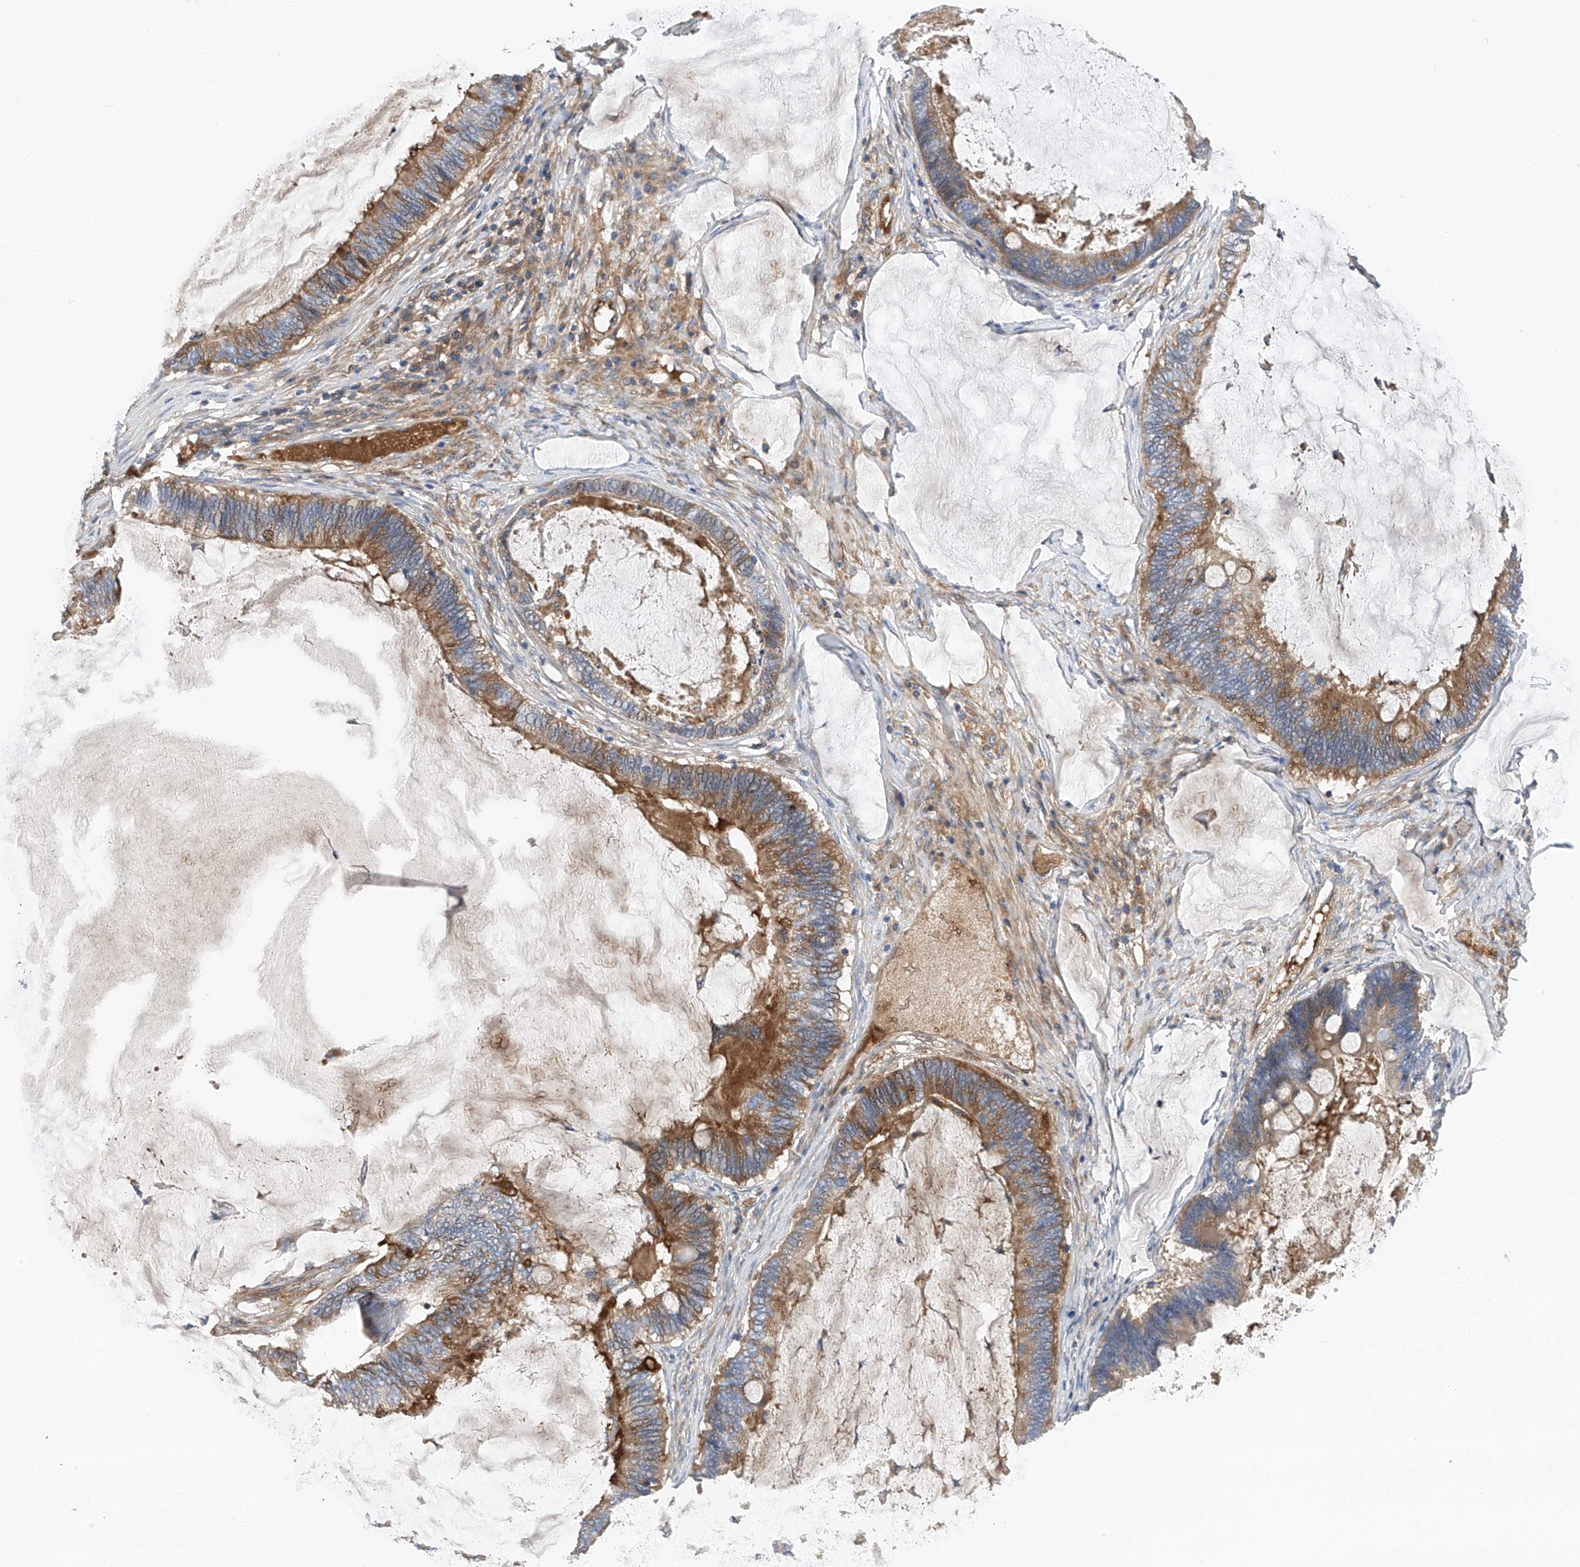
{"staining": {"intensity": "moderate", "quantity": ">75%", "location": "cytoplasmic/membranous"}, "tissue": "ovarian cancer", "cell_type": "Tumor cells", "image_type": "cancer", "snomed": [{"axis": "morphology", "description": "Cystadenocarcinoma, mucinous, NOS"}, {"axis": "topography", "description": "Ovary"}], "caption": "Ovarian mucinous cystadenocarcinoma stained with immunohistochemistry exhibits moderate cytoplasmic/membranous staining in approximately >75% of tumor cells.", "gene": "PTK2", "patient": {"sex": "female", "age": 61}}